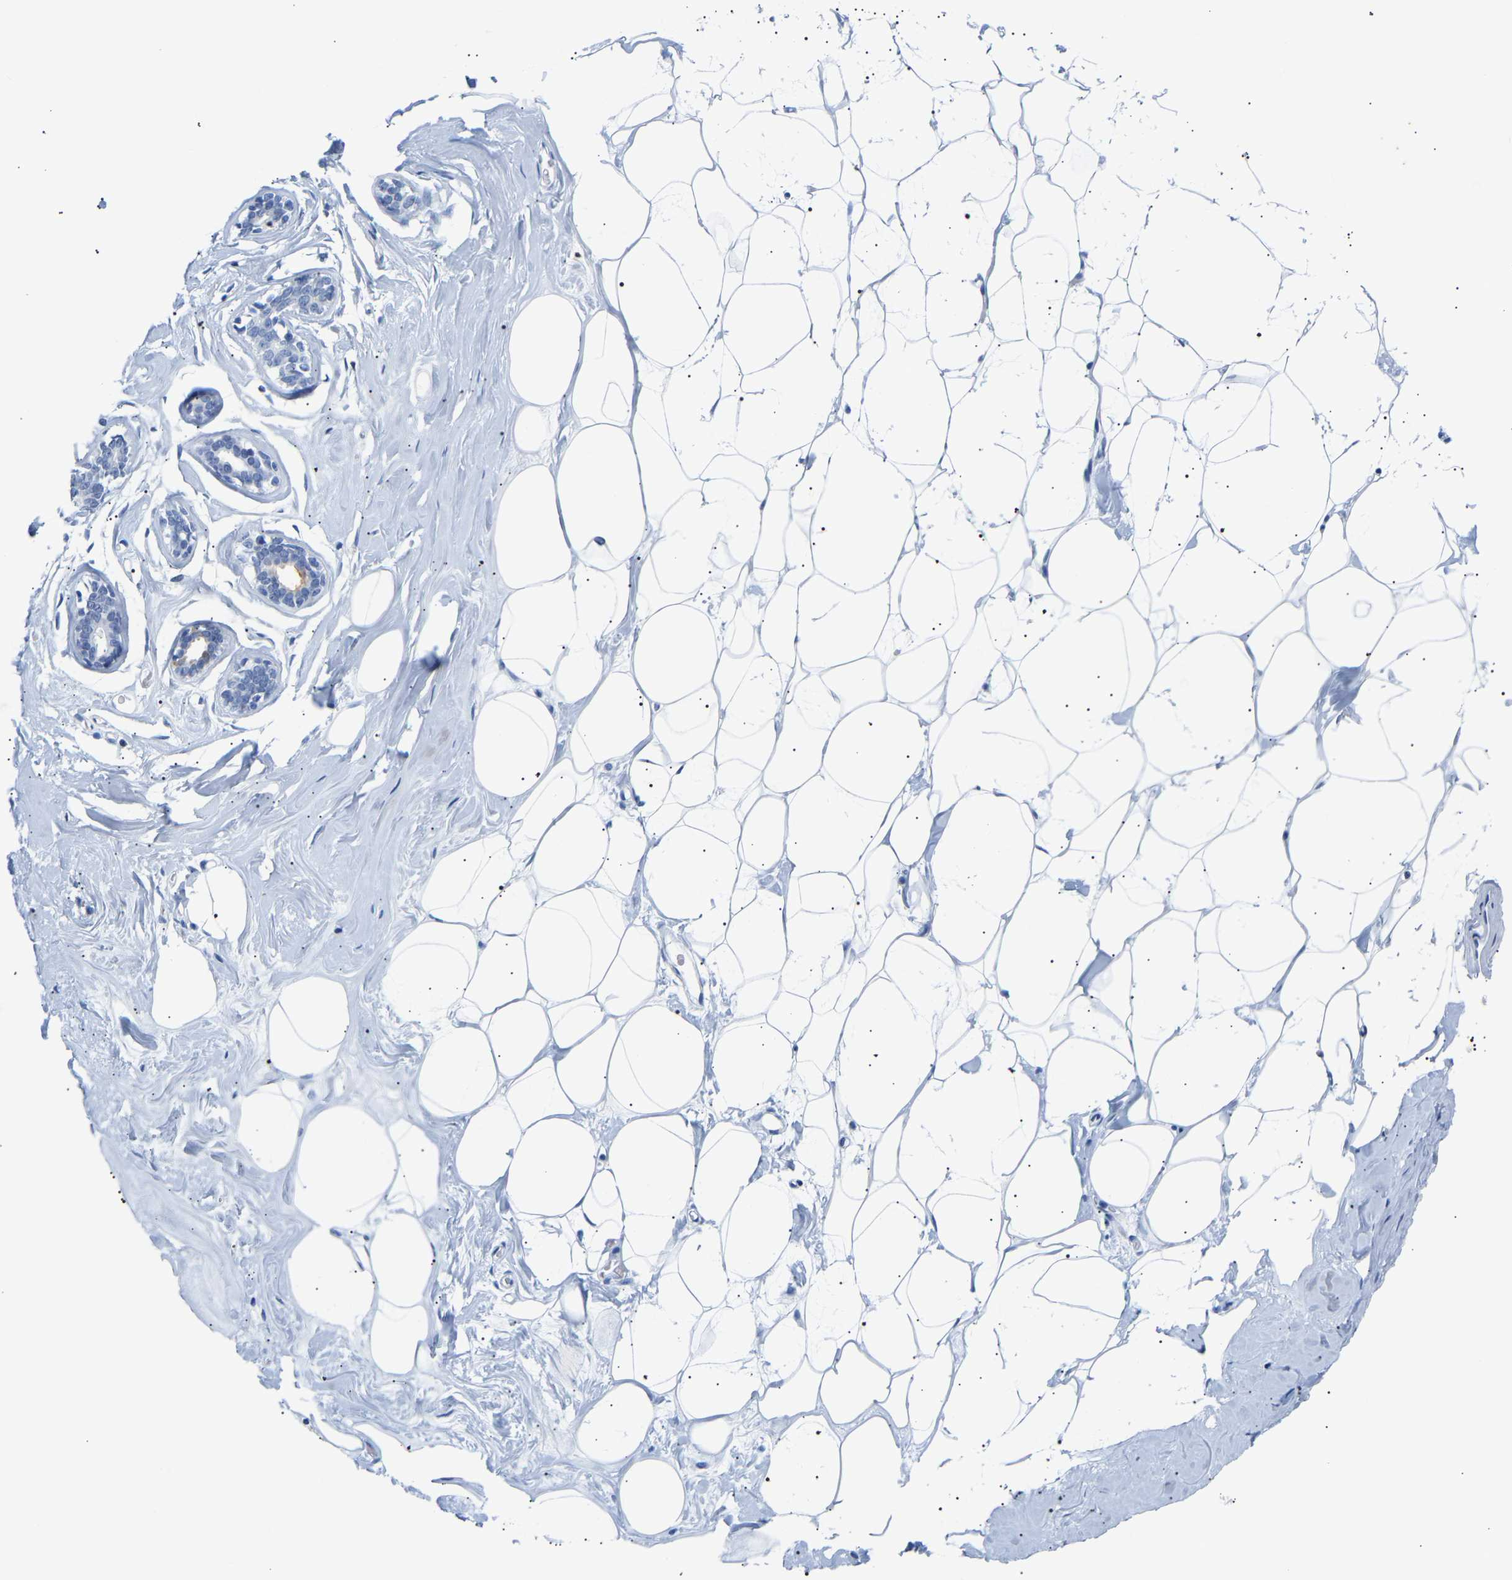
{"staining": {"intensity": "negative", "quantity": "none", "location": "none"}, "tissue": "adipose tissue", "cell_type": "Adipocytes", "image_type": "normal", "snomed": [{"axis": "morphology", "description": "Normal tissue, NOS"}, {"axis": "morphology", "description": "Fibrosis, NOS"}, {"axis": "topography", "description": "Breast"}, {"axis": "topography", "description": "Adipose tissue"}], "caption": "Immunohistochemistry (IHC) of unremarkable human adipose tissue reveals no expression in adipocytes.", "gene": "SPINK2", "patient": {"sex": "female", "age": 39}}